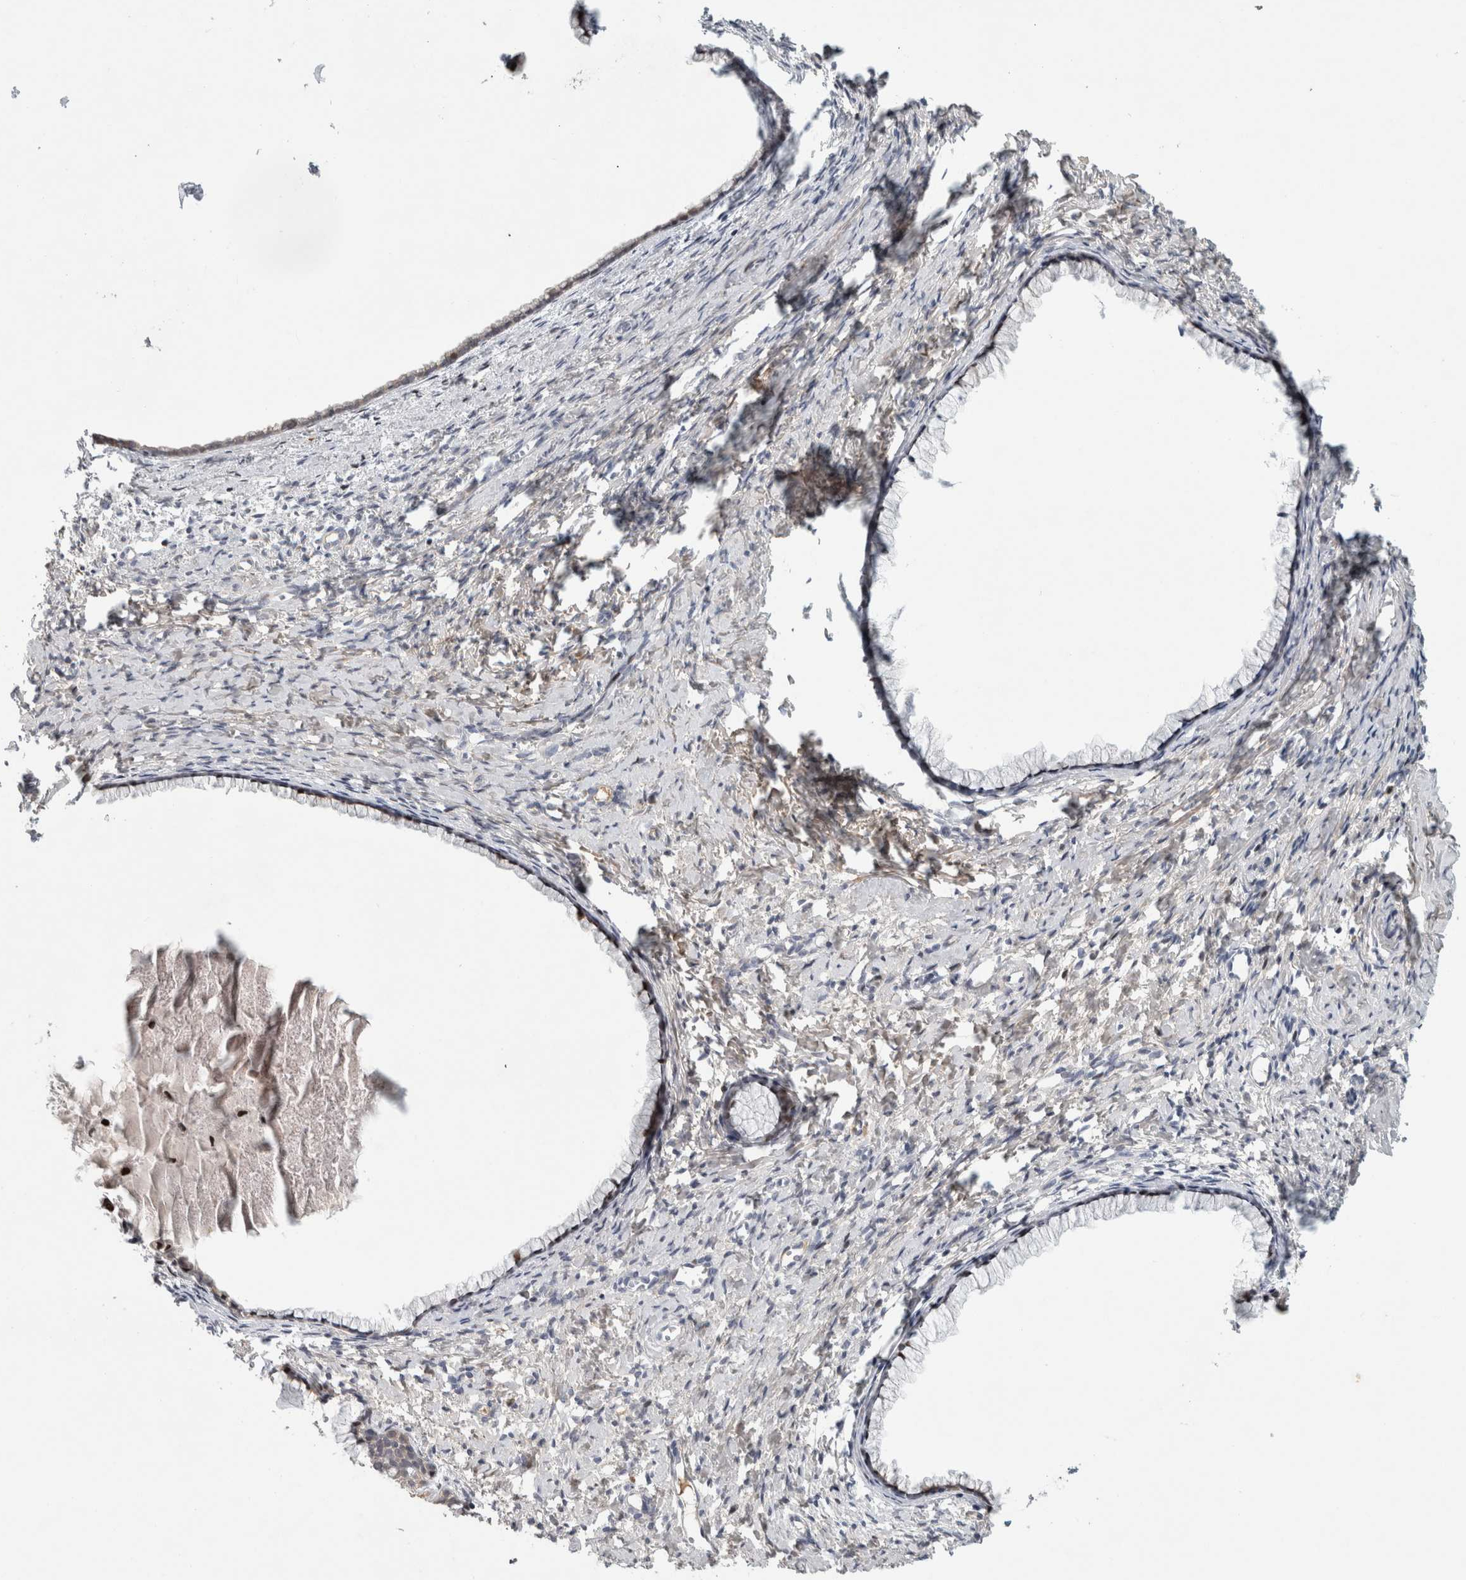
{"staining": {"intensity": "moderate", "quantity": "25%-75%", "location": "cytoplasmic/membranous"}, "tissue": "cervix", "cell_type": "Glandular cells", "image_type": "normal", "snomed": [{"axis": "morphology", "description": "Normal tissue, NOS"}, {"axis": "topography", "description": "Cervix"}], "caption": "Immunohistochemical staining of normal human cervix demonstrates moderate cytoplasmic/membranous protein staining in approximately 25%-75% of glandular cells. Using DAB (3,3'-diaminobenzidine) (brown) and hematoxylin (blue) stains, captured at high magnification using brightfield microscopy.", "gene": "RBM48", "patient": {"sex": "female", "age": 75}}